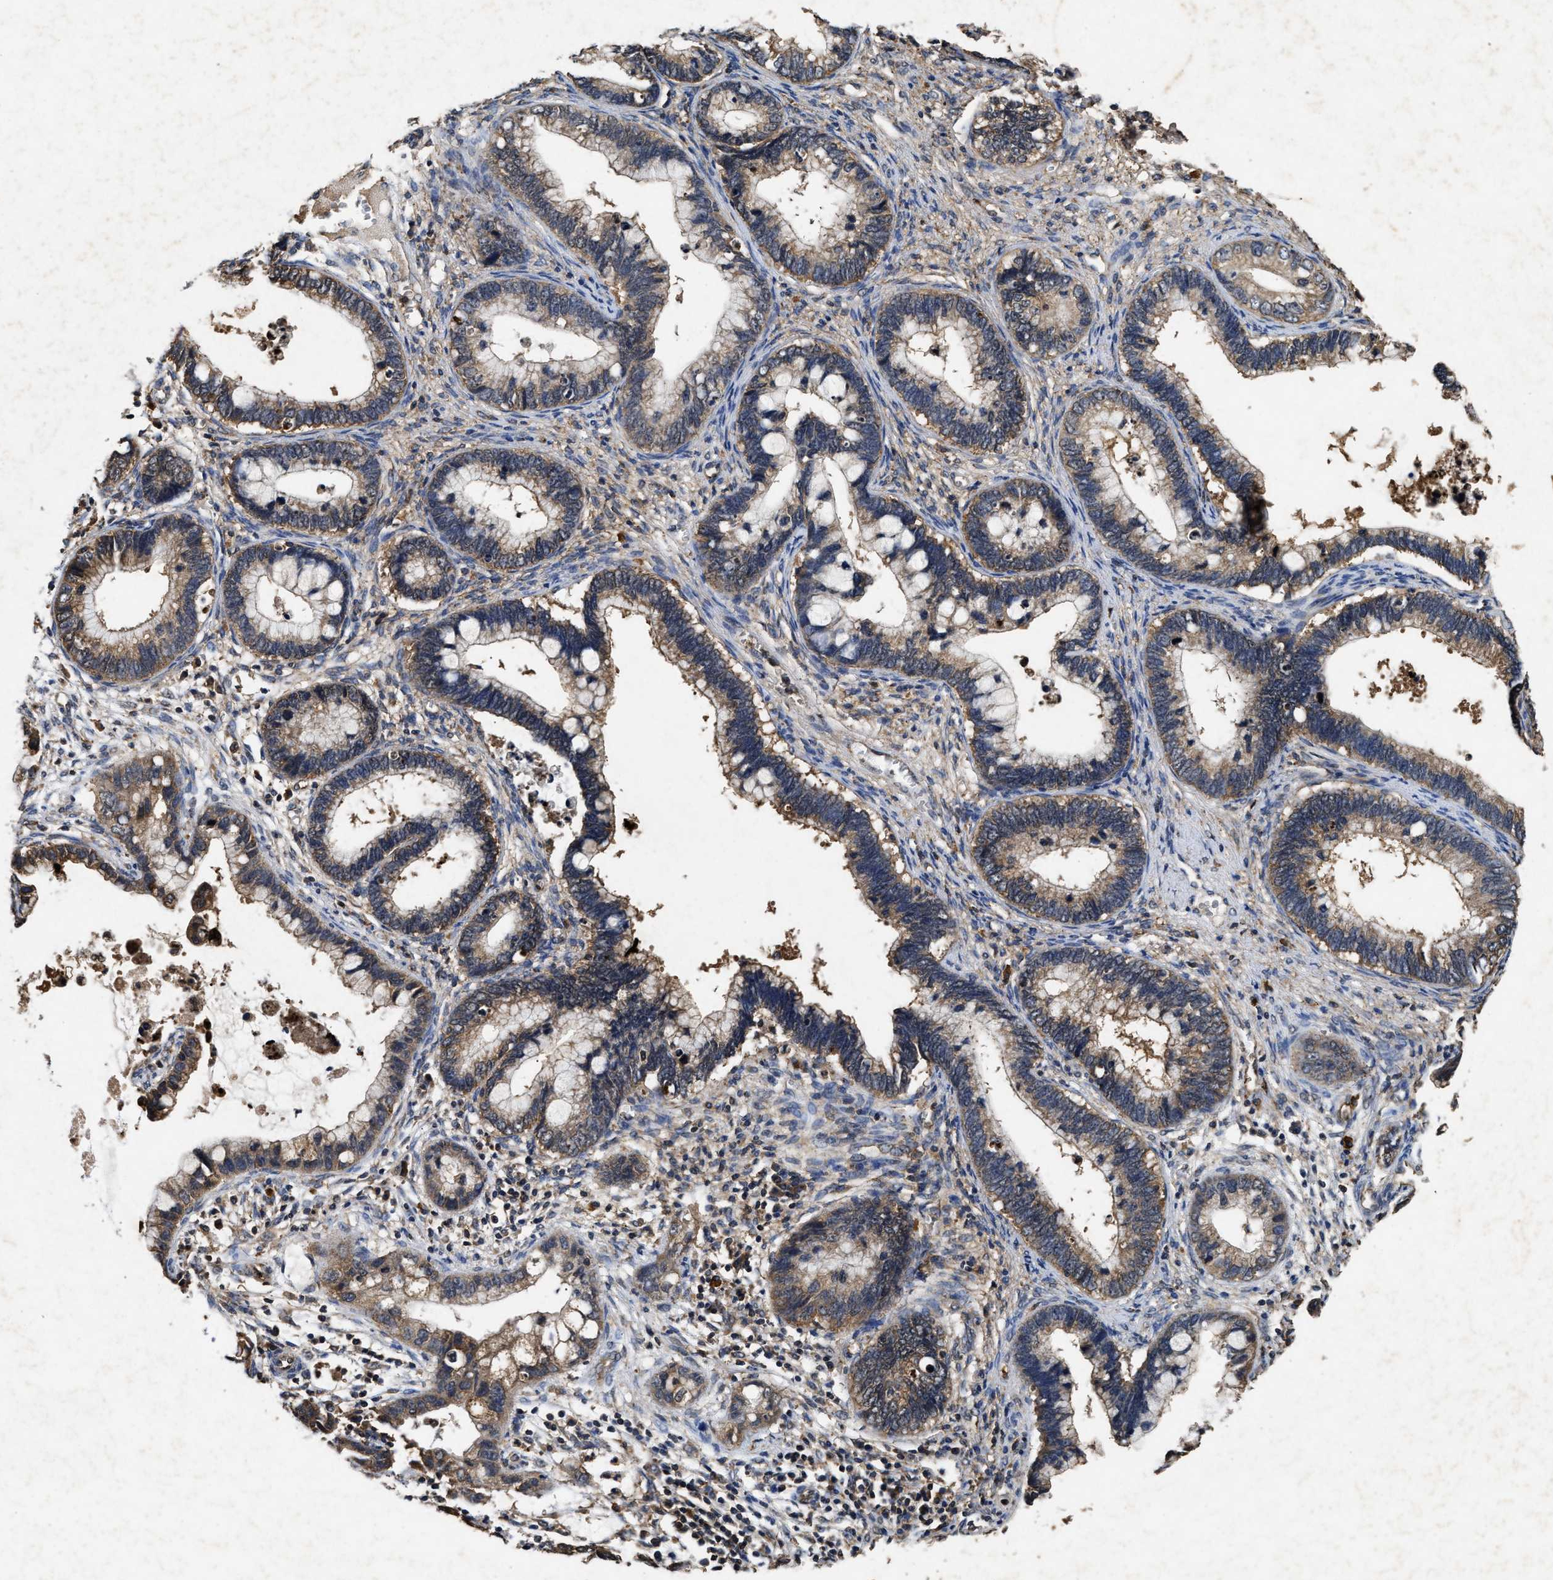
{"staining": {"intensity": "moderate", "quantity": ">75%", "location": "cytoplasmic/membranous"}, "tissue": "cervical cancer", "cell_type": "Tumor cells", "image_type": "cancer", "snomed": [{"axis": "morphology", "description": "Adenocarcinoma, NOS"}, {"axis": "topography", "description": "Cervix"}], "caption": "Immunohistochemistry (IHC) histopathology image of neoplastic tissue: human cervical cancer stained using IHC shows medium levels of moderate protein expression localized specifically in the cytoplasmic/membranous of tumor cells, appearing as a cytoplasmic/membranous brown color.", "gene": "PDAP1", "patient": {"sex": "female", "age": 44}}